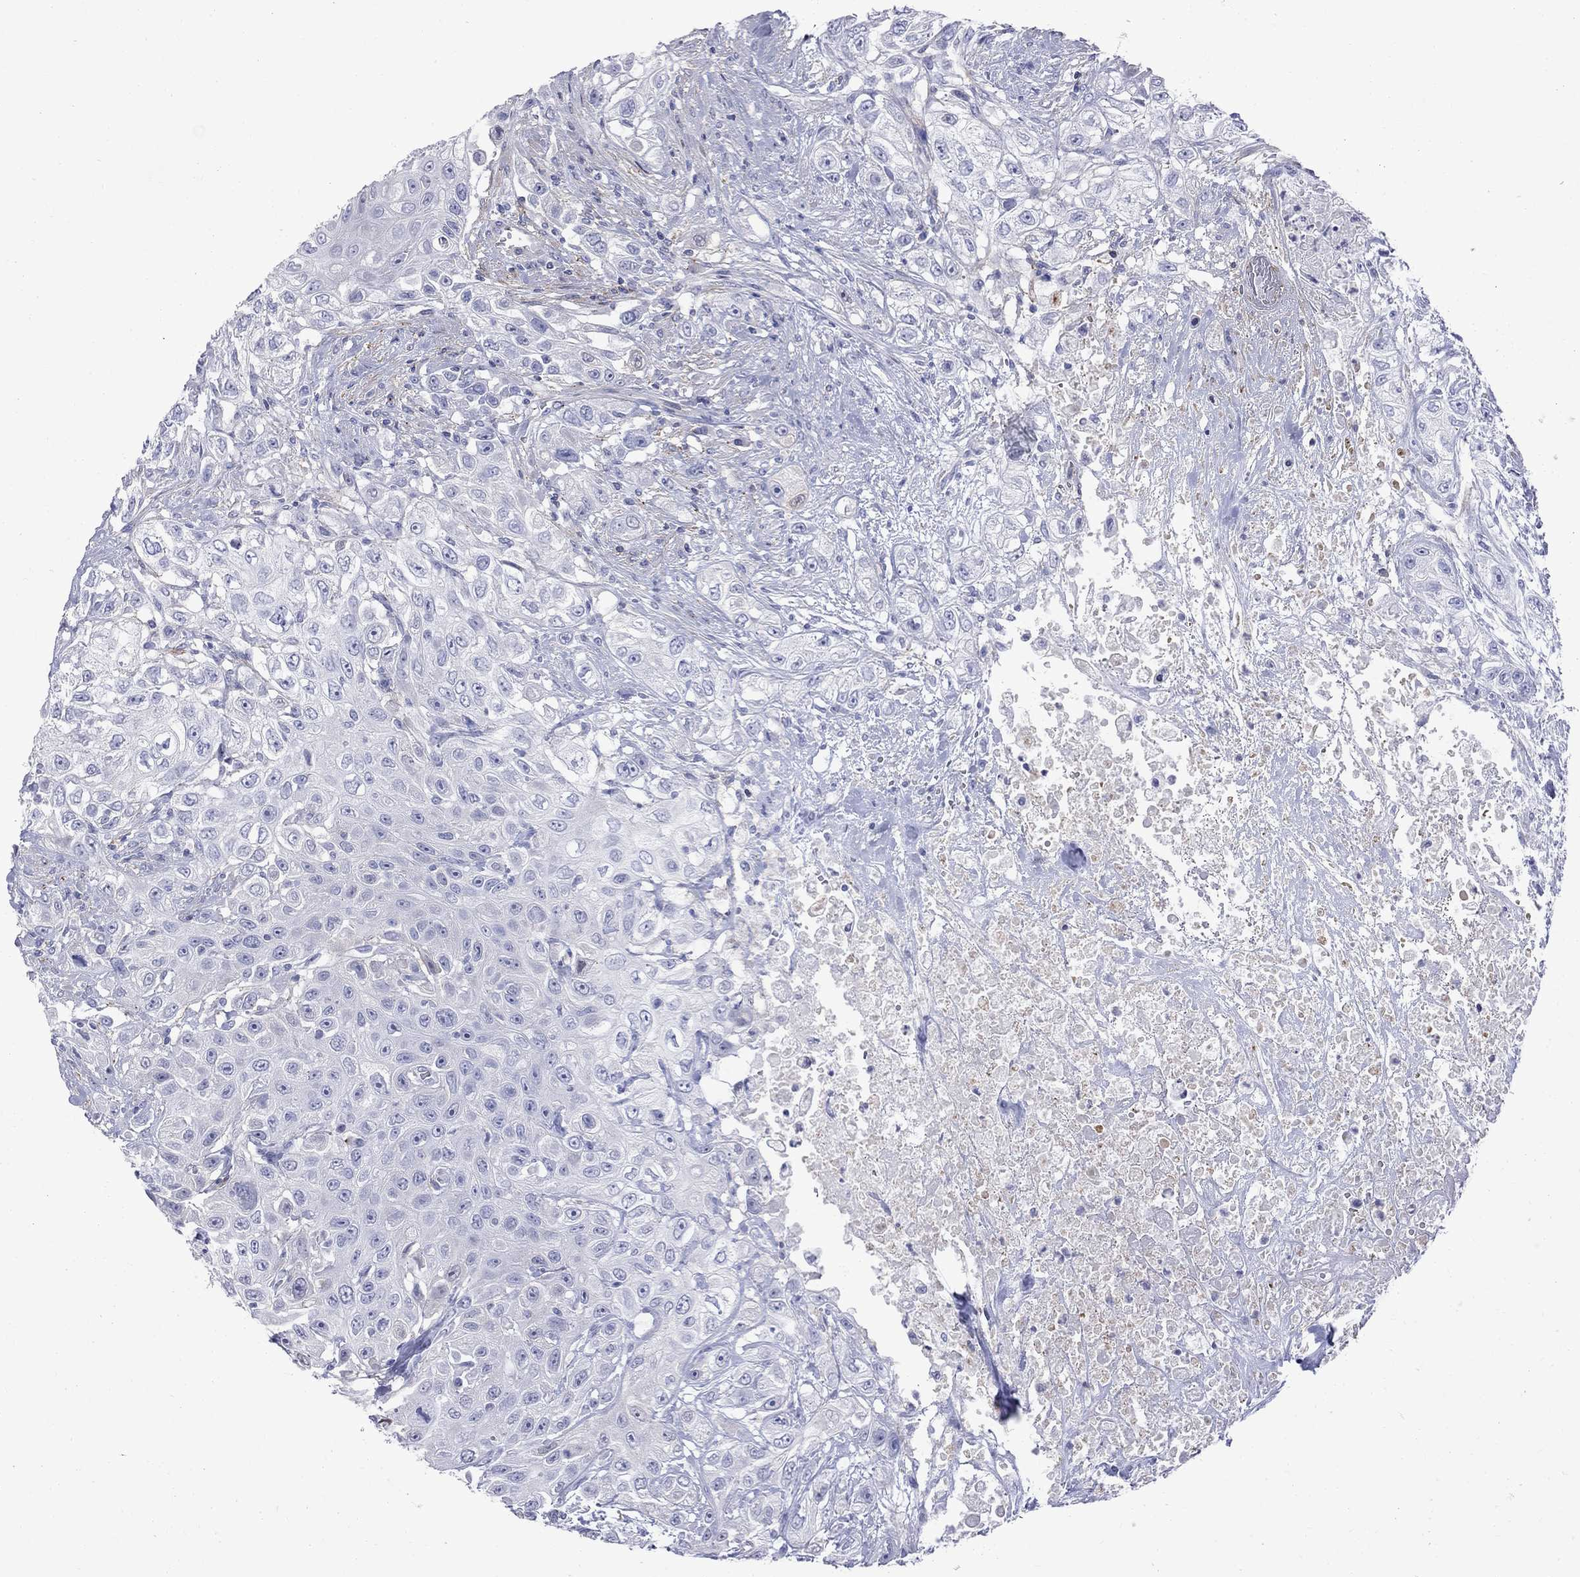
{"staining": {"intensity": "negative", "quantity": "none", "location": "none"}, "tissue": "urothelial cancer", "cell_type": "Tumor cells", "image_type": "cancer", "snomed": [{"axis": "morphology", "description": "Urothelial carcinoma, High grade"}, {"axis": "topography", "description": "Urinary bladder"}], "caption": "Tumor cells are negative for protein expression in human high-grade urothelial carcinoma.", "gene": "S100A3", "patient": {"sex": "female", "age": 56}}